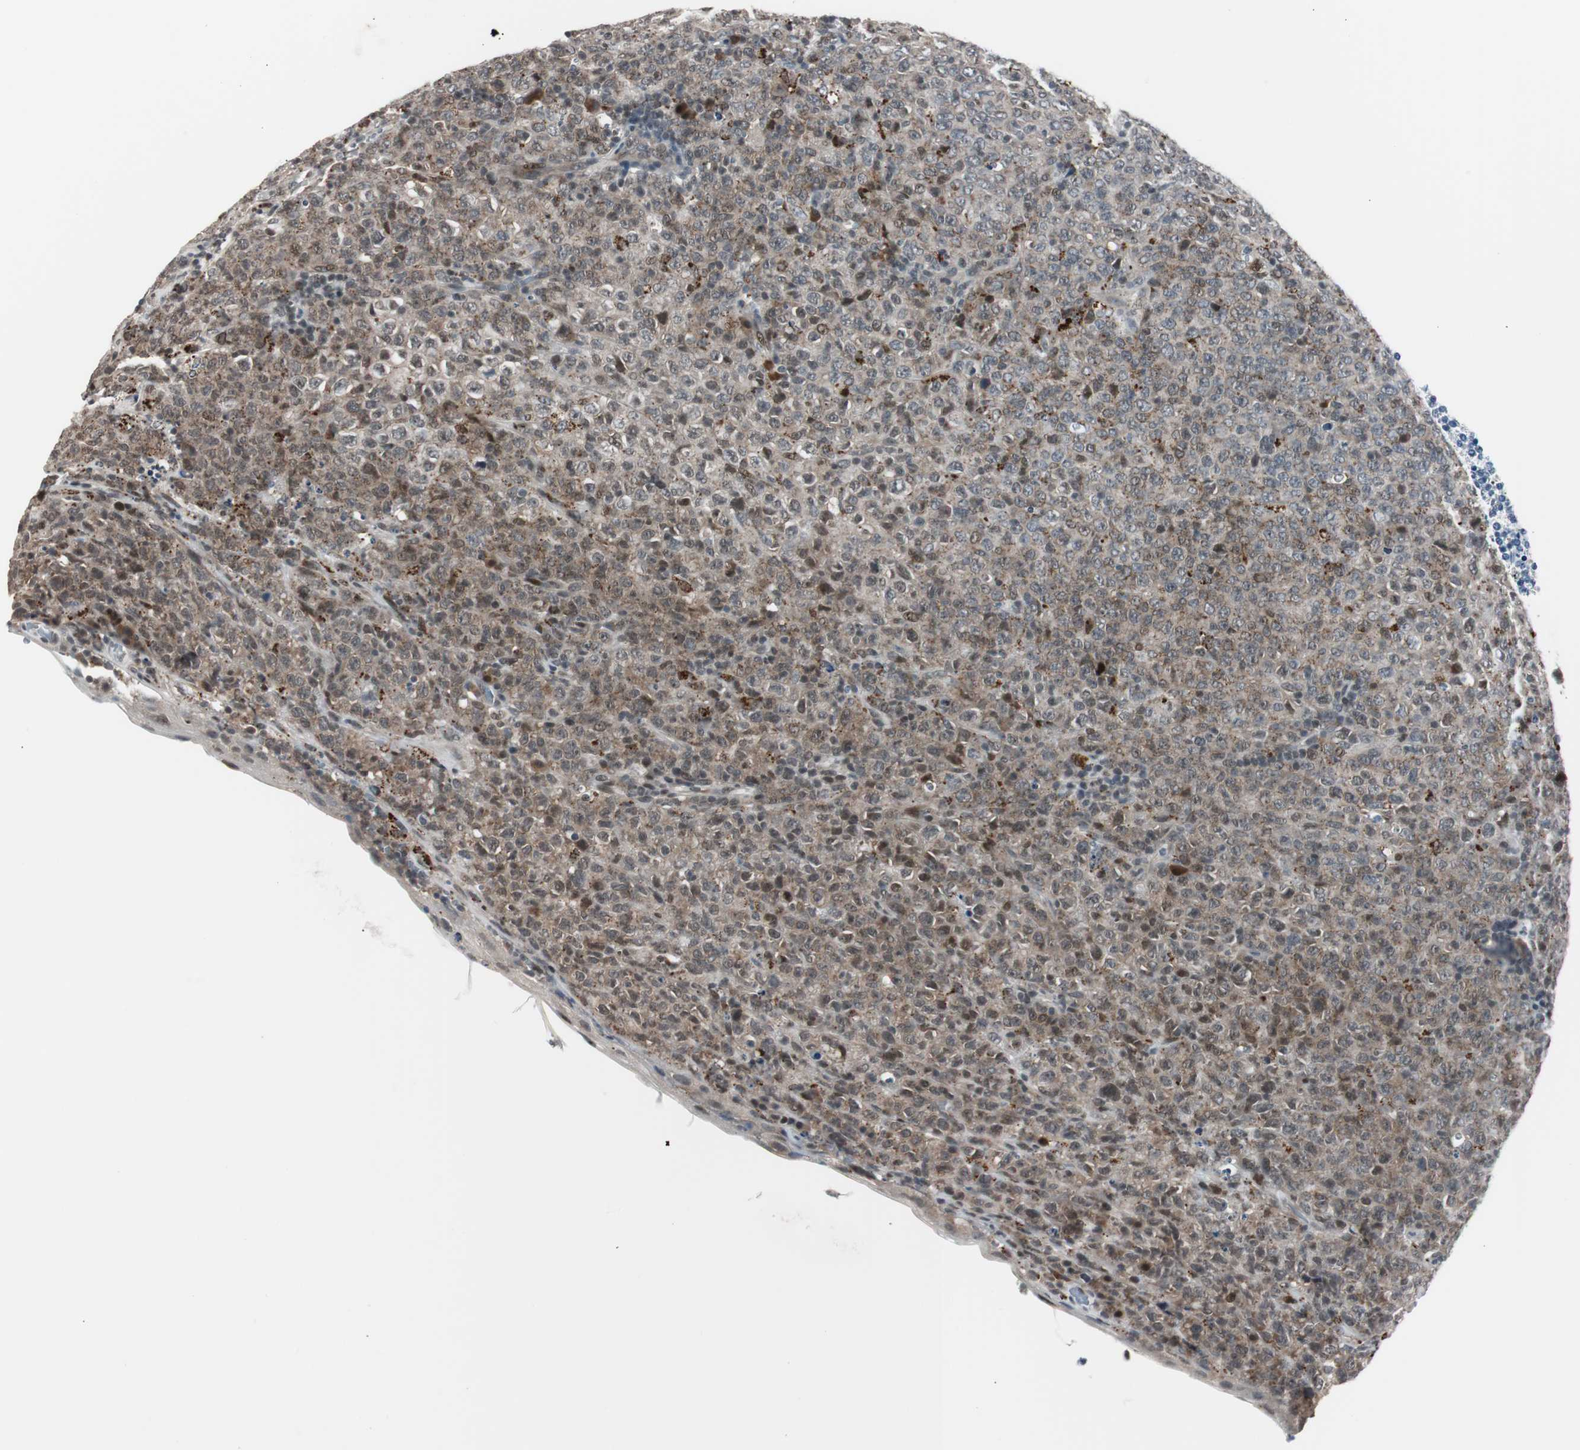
{"staining": {"intensity": "moderate", "quantity": "25%-75%", "location": "cytoplasmic/membranous,nuclear"}, "tissue": "lymphoma", "cell_type": "Tumor cells", "image_type": "cancer", "snomed": [{"axis": "morphology", "description": "Malignant lymphoma, non-Hodgkin's type, High grade"}, {"axis": "topography", "description": "Tonsil"}], "caption": "High-grade malignant lymphoma, non-Hodgkin's type tissue shows moderate cytoplasmic/membranous and nuclear staining in approximately 25%-75% of tumor cells (DAB = brown stain, brightfield microscopy at high magnification).", "gene": "BOLA1", "patient": {"sex": "female", "age": 36}}